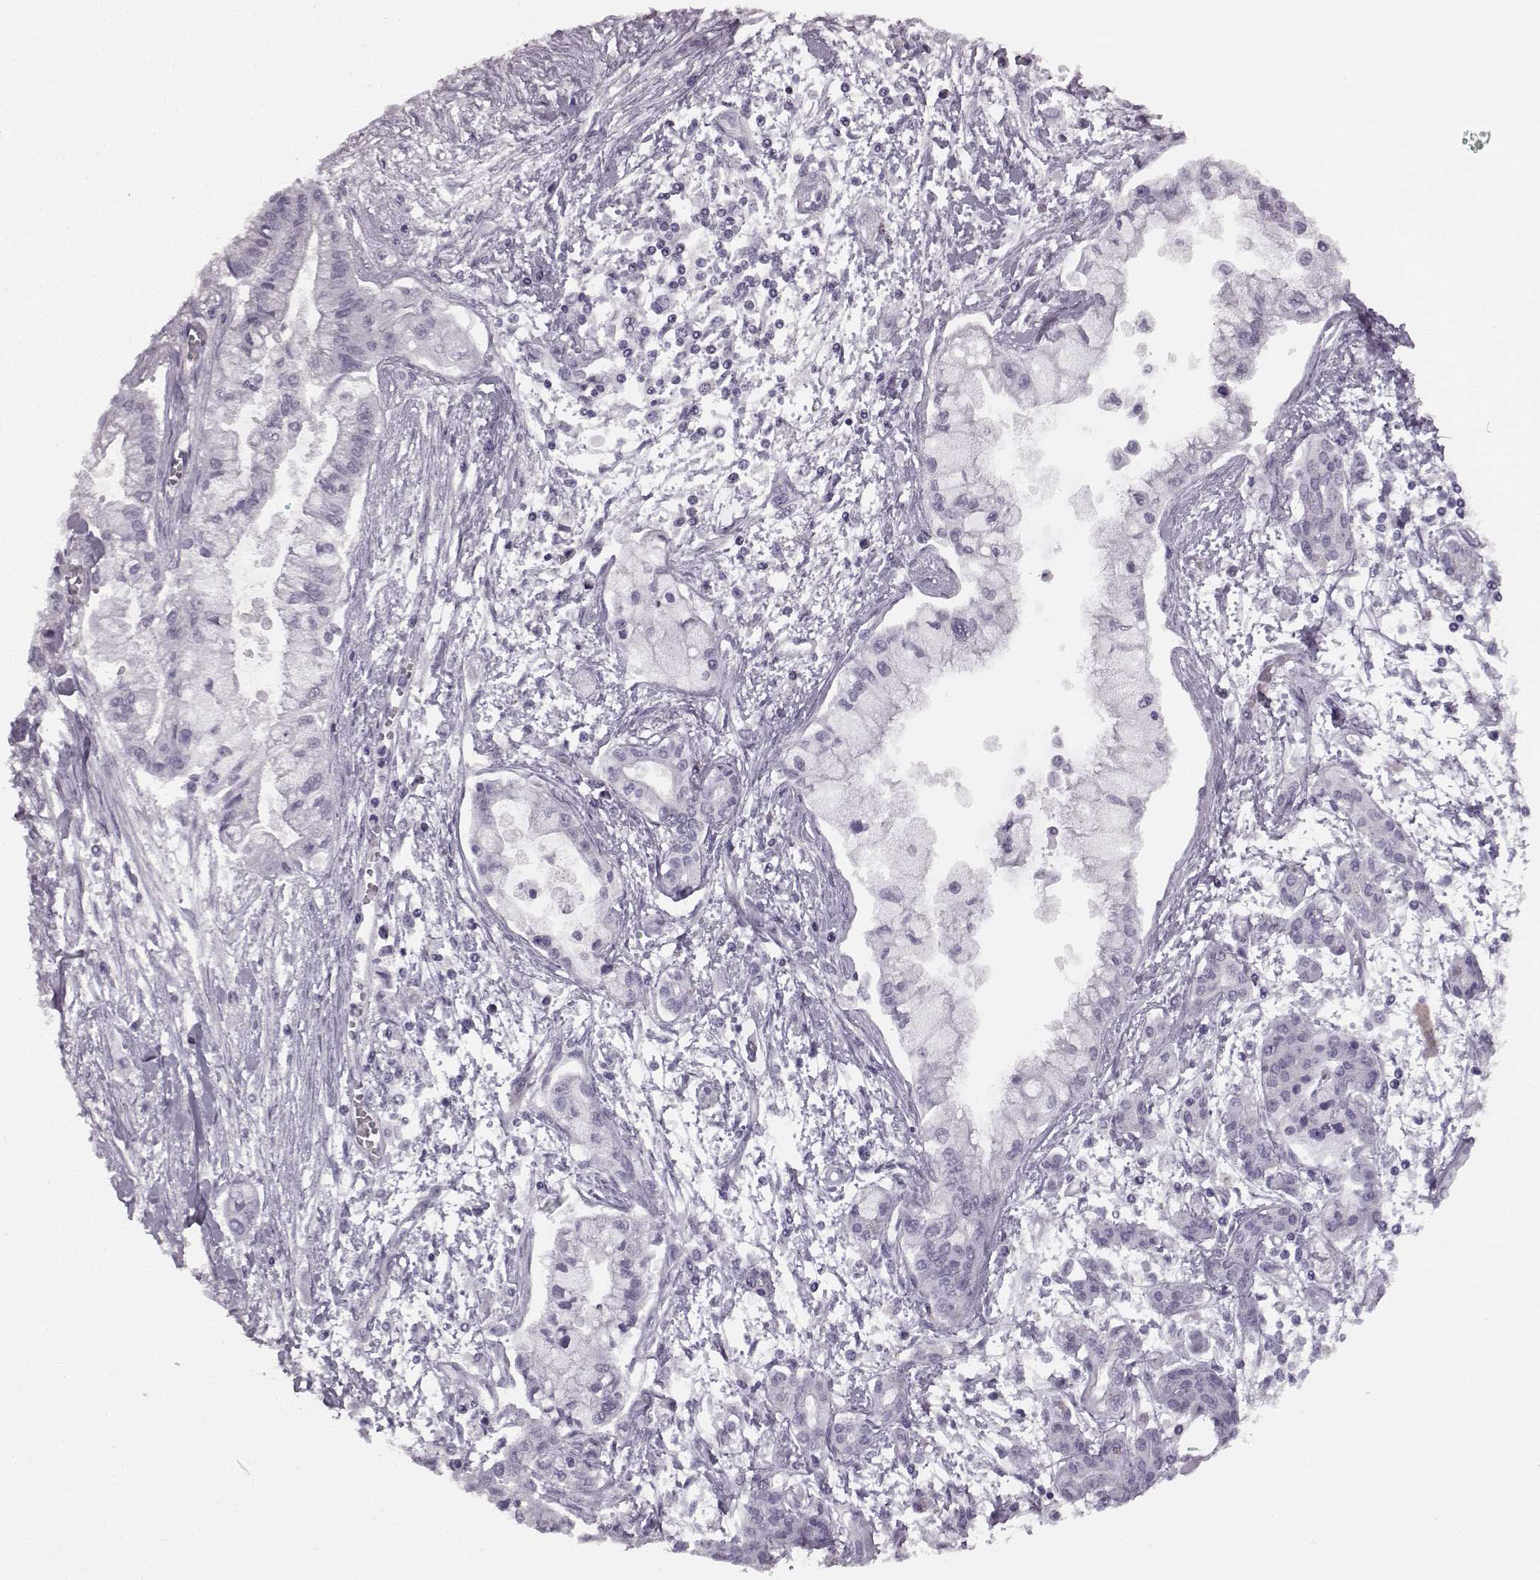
{"staining": {"intensity": "negative", "quantity": "none", "location": "none"}, "tissue": "pancreatic cancer", "cell_type": "Tumor cells", "image_type": "cancer", "snomed": [{"axis": "morphology", "description": "Adenocarcinoma, NOS"}, {"axis": "topography", "description": "Pancreas"}], "caption": "Tumor cells are negative for protein expression in human pancreatic cancer (adenocarcinoma).", "gene": "SEMG2", "patient": {"sex": "male", "age": 54}}